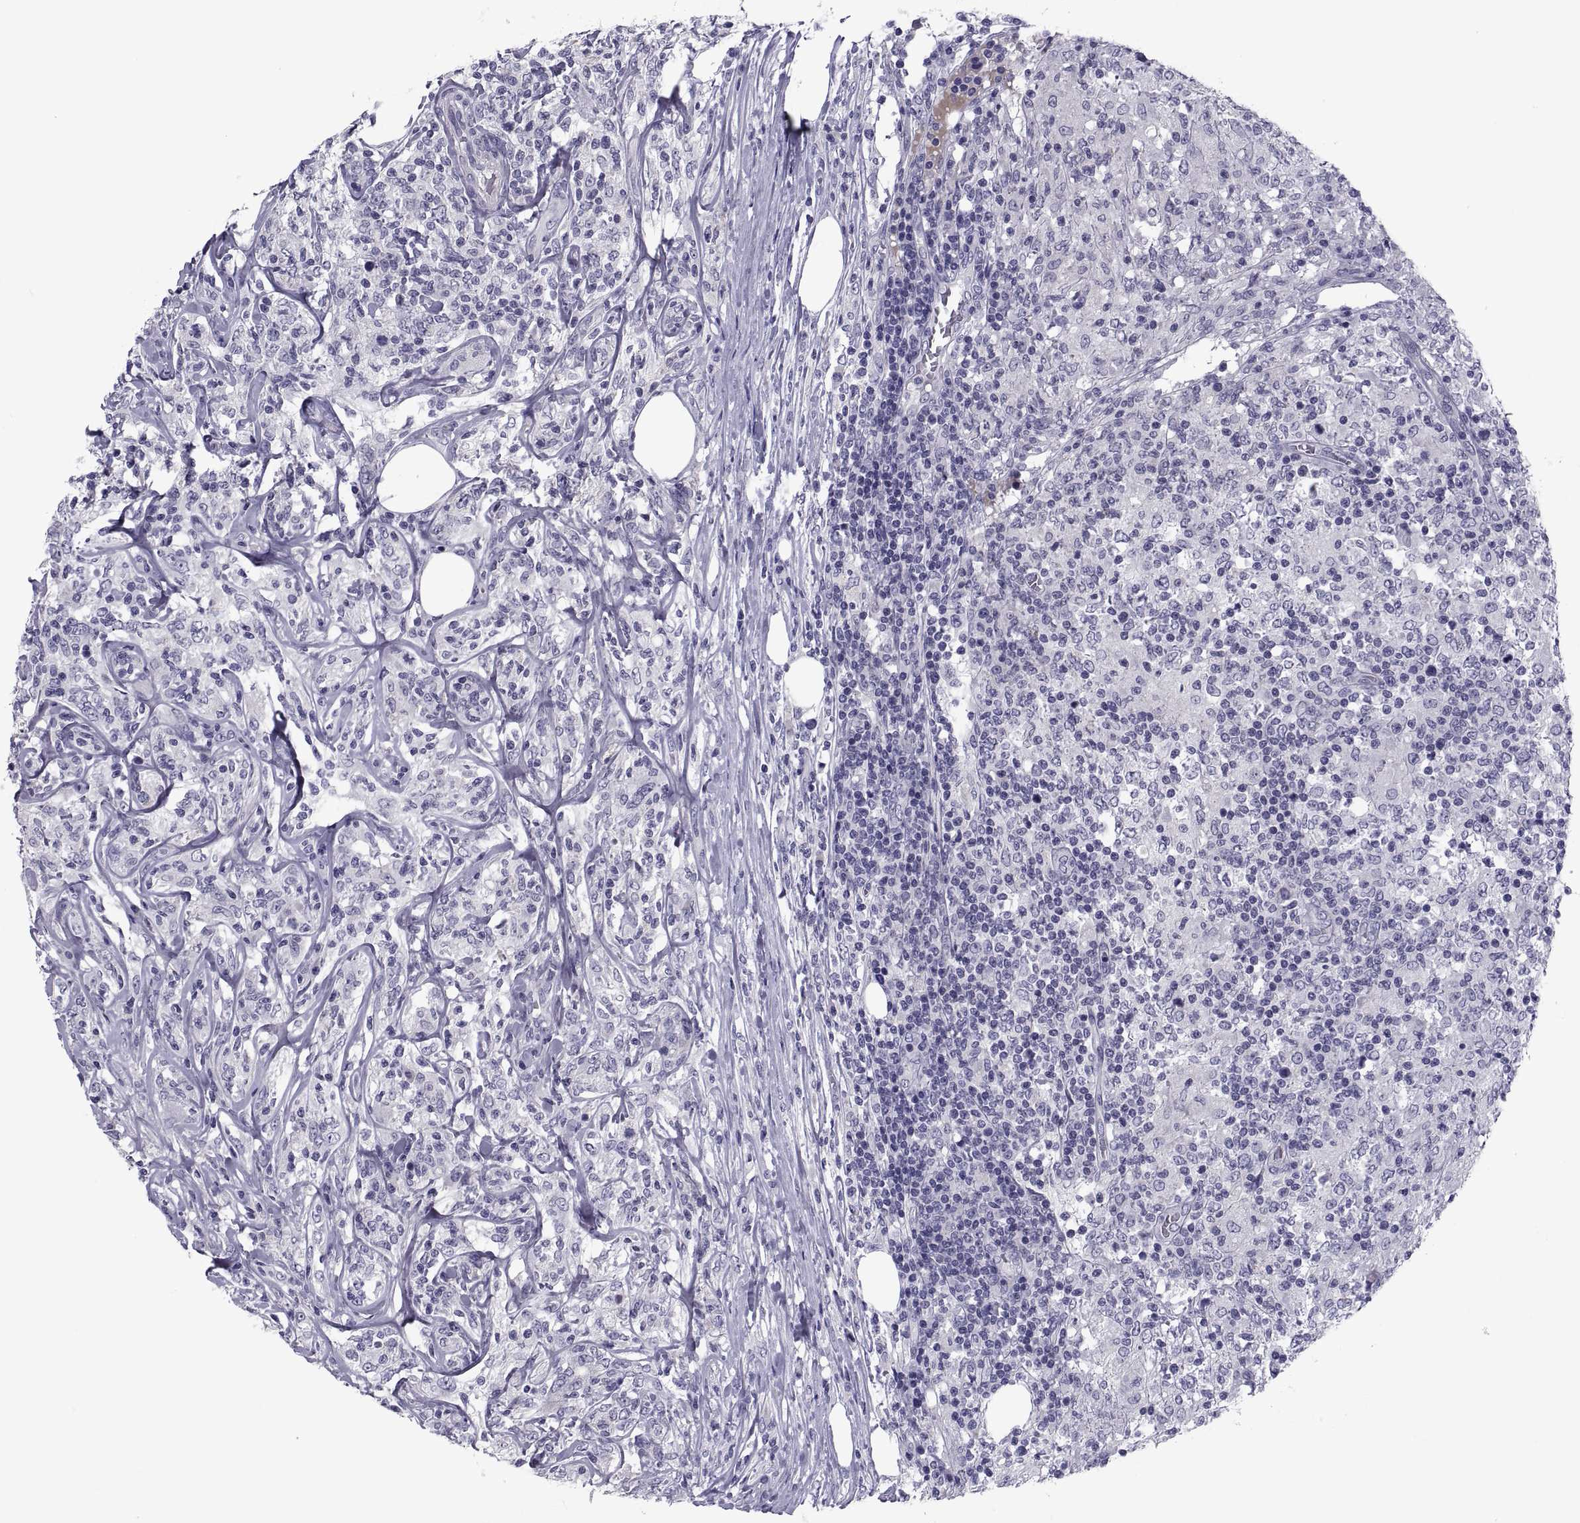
{"staining": {"intensity": "negative", "quantity": "none", "location": "none"}, "tissue": "lymphoma", "cell_type": "Tumor cells", "image_type": "cancer", "snomed": [{"axis": "morphology", "description": "Malignant lymphoma, non-Hodgkin's type, High grade"}, {"axis": "topography", "description": "Lymph node"}], "caption": "Malignant lymphoma, non-Hodgkin's type (high-grade) stained for a protein using immunohistochemistry (IHC) displays no expression tumor cells.", "gene": "PDZRN4", "patient": {"sex": "female", "age": 84}}